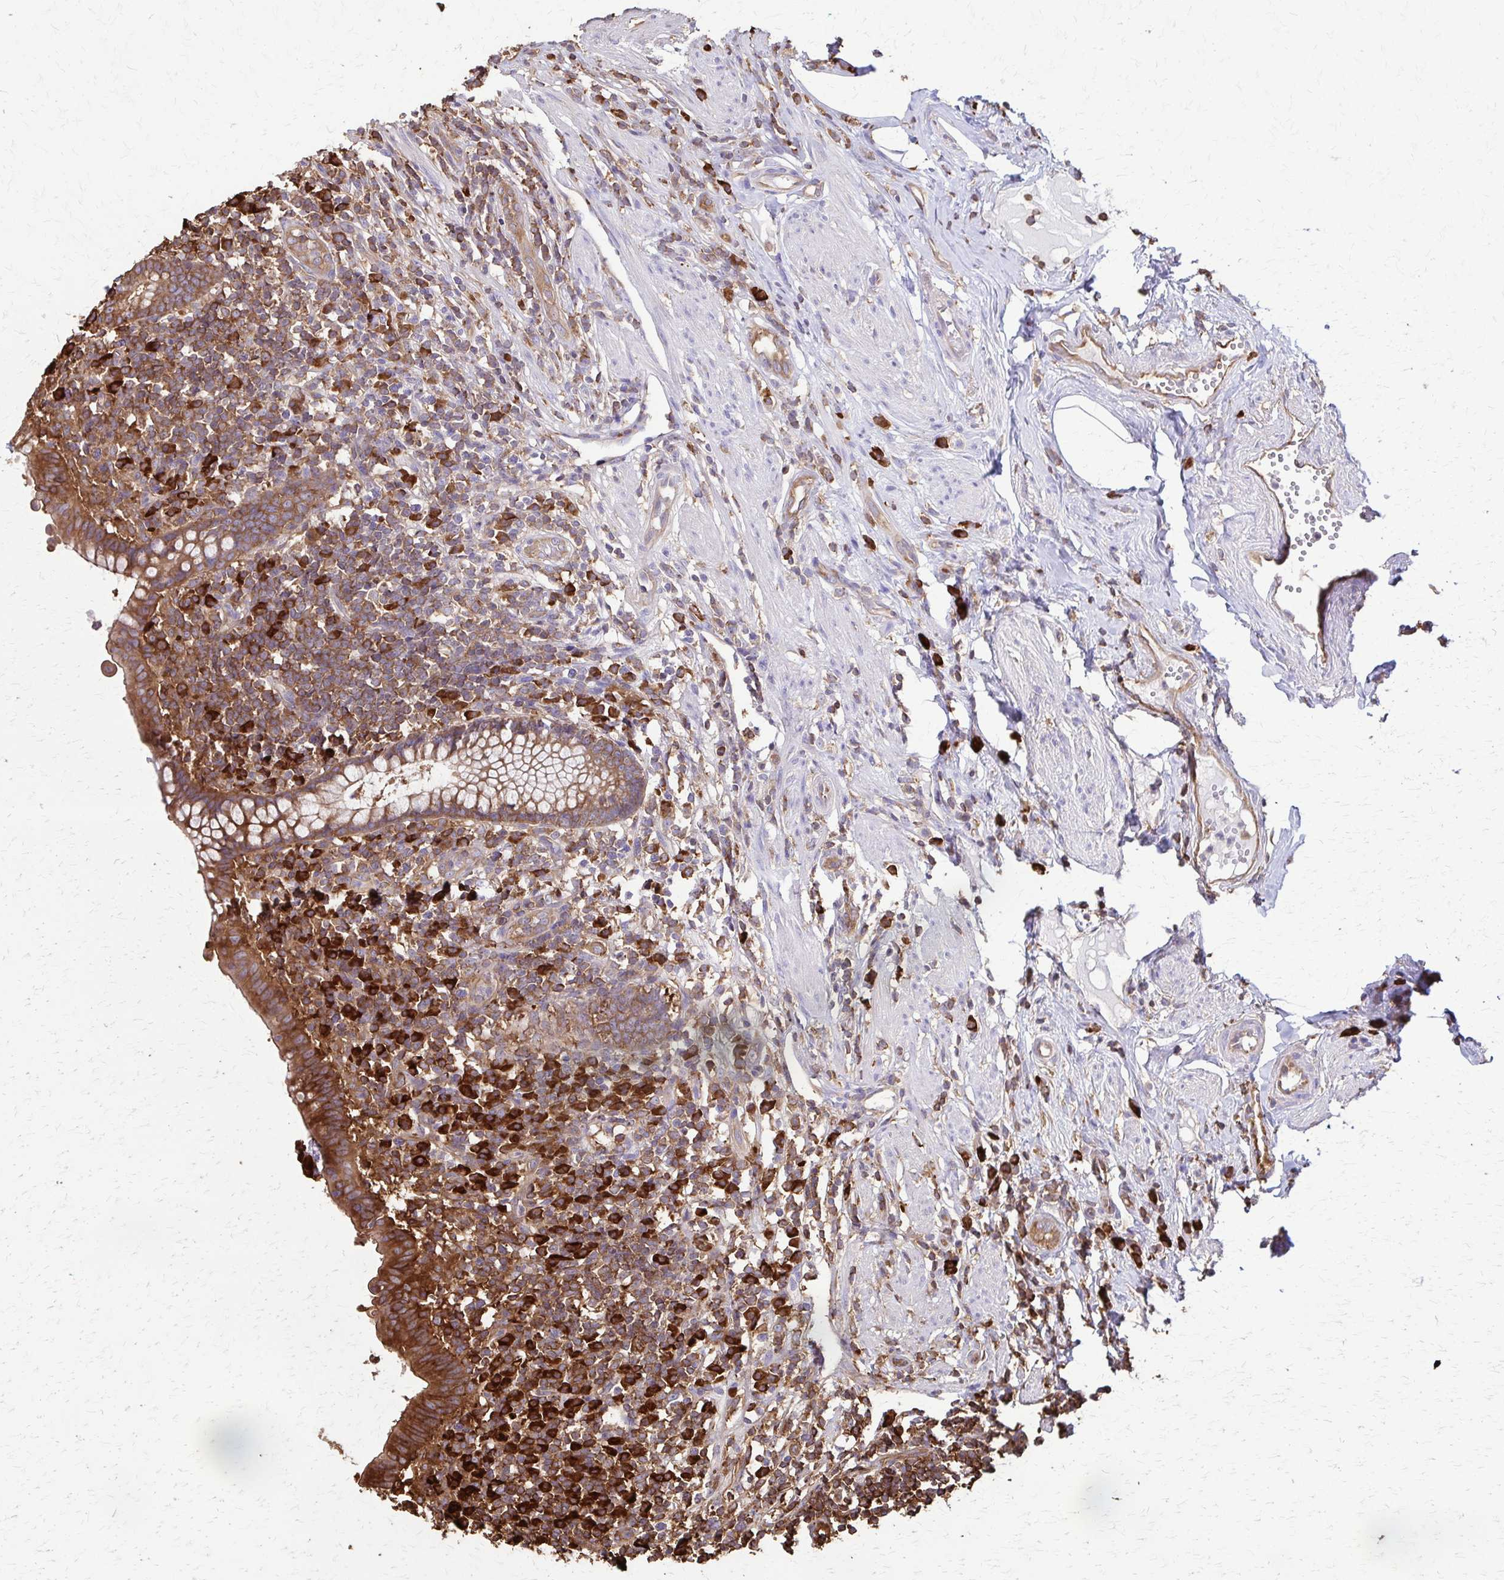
{"staining": {"intensity": "strong", "quantity": ">75%", "location": "cytoplasmic/membranous"}, "tissue": "appendix", "cell_type": "Glandular cells", "image_type": "normal", "snomed": [{"axis": "morphology", "description": "Normal tissue, NOS"}, {"axis": "topography", "description": "Appendix"}], "caption": "A high-resolution photomicrograph shows IHC staining of benign appendix, which displays strong cytoplasmic/membranous expression in about >75% of glandular cells.", "gene": "EEF2", "patient": {"sex": "female", "age": 56}}